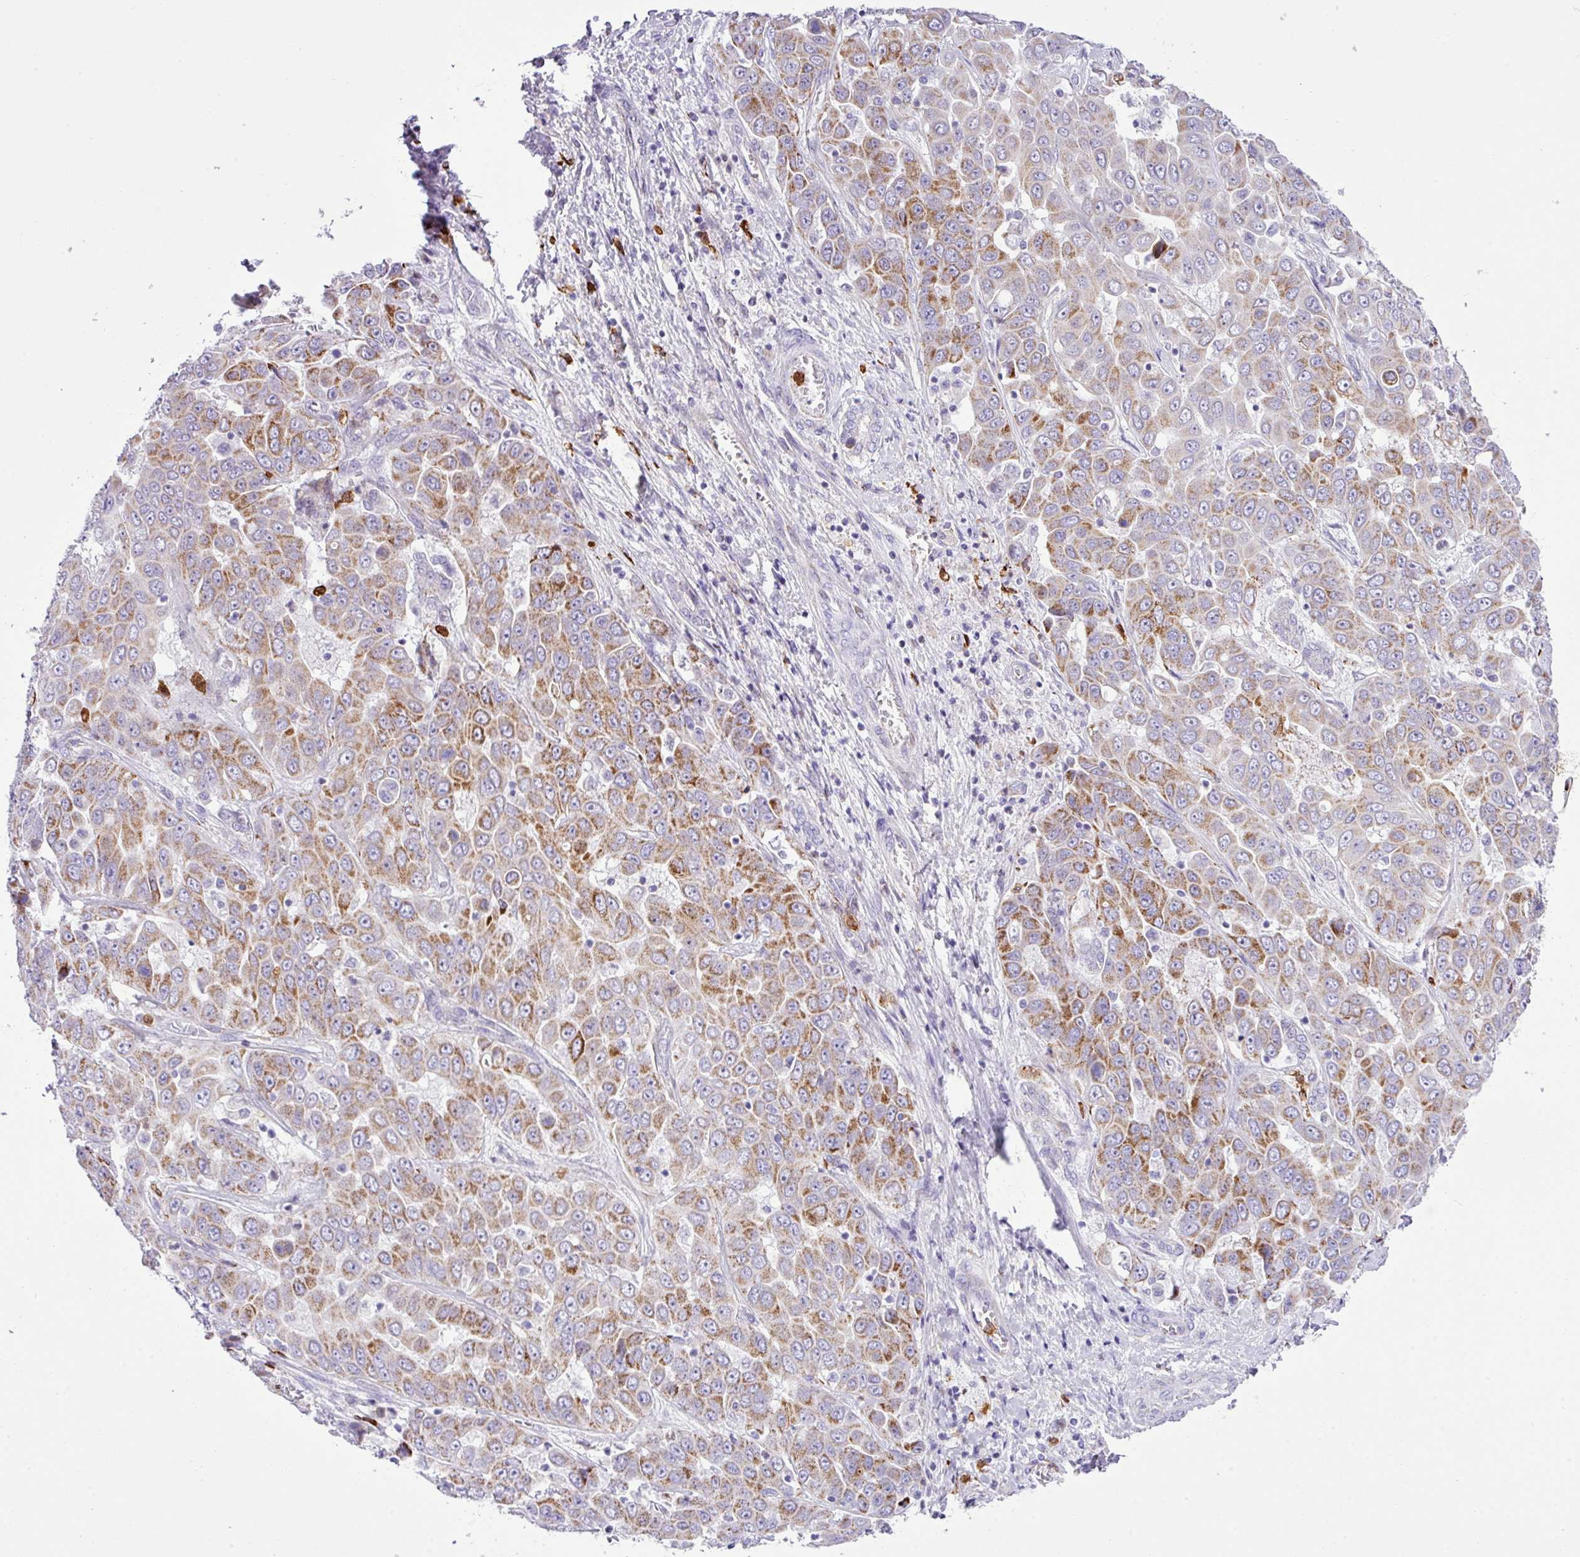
{"staining": {"intensity": "moderate", "quantity": "25%-75%", "location": "cytoplasmic/membranous"}, "tissue": "liver cancer", "cell_type": "Tumor cells", "image_type": "cancer", "snomed": [{"axis": "morphology", "description": "Cholangiocarcinoma"}, {"axis": "topography", "description": "Liver"}], "caption": "Immunohistochemical staining of human liver cancer (cholangiocarcinoma) displays moderate cytoplasmic/membranous protein expression in about 25%-75% of tumor cells. The staining was performed using DAB (3,3'-diaminobenzidine) to visualize the protein expression in brown, while the nuclei were stained in blue with hematoxylin (Magnification: 20x).", "gene": "RCAN2", "patient": {"sex": "female", "age": 52}}